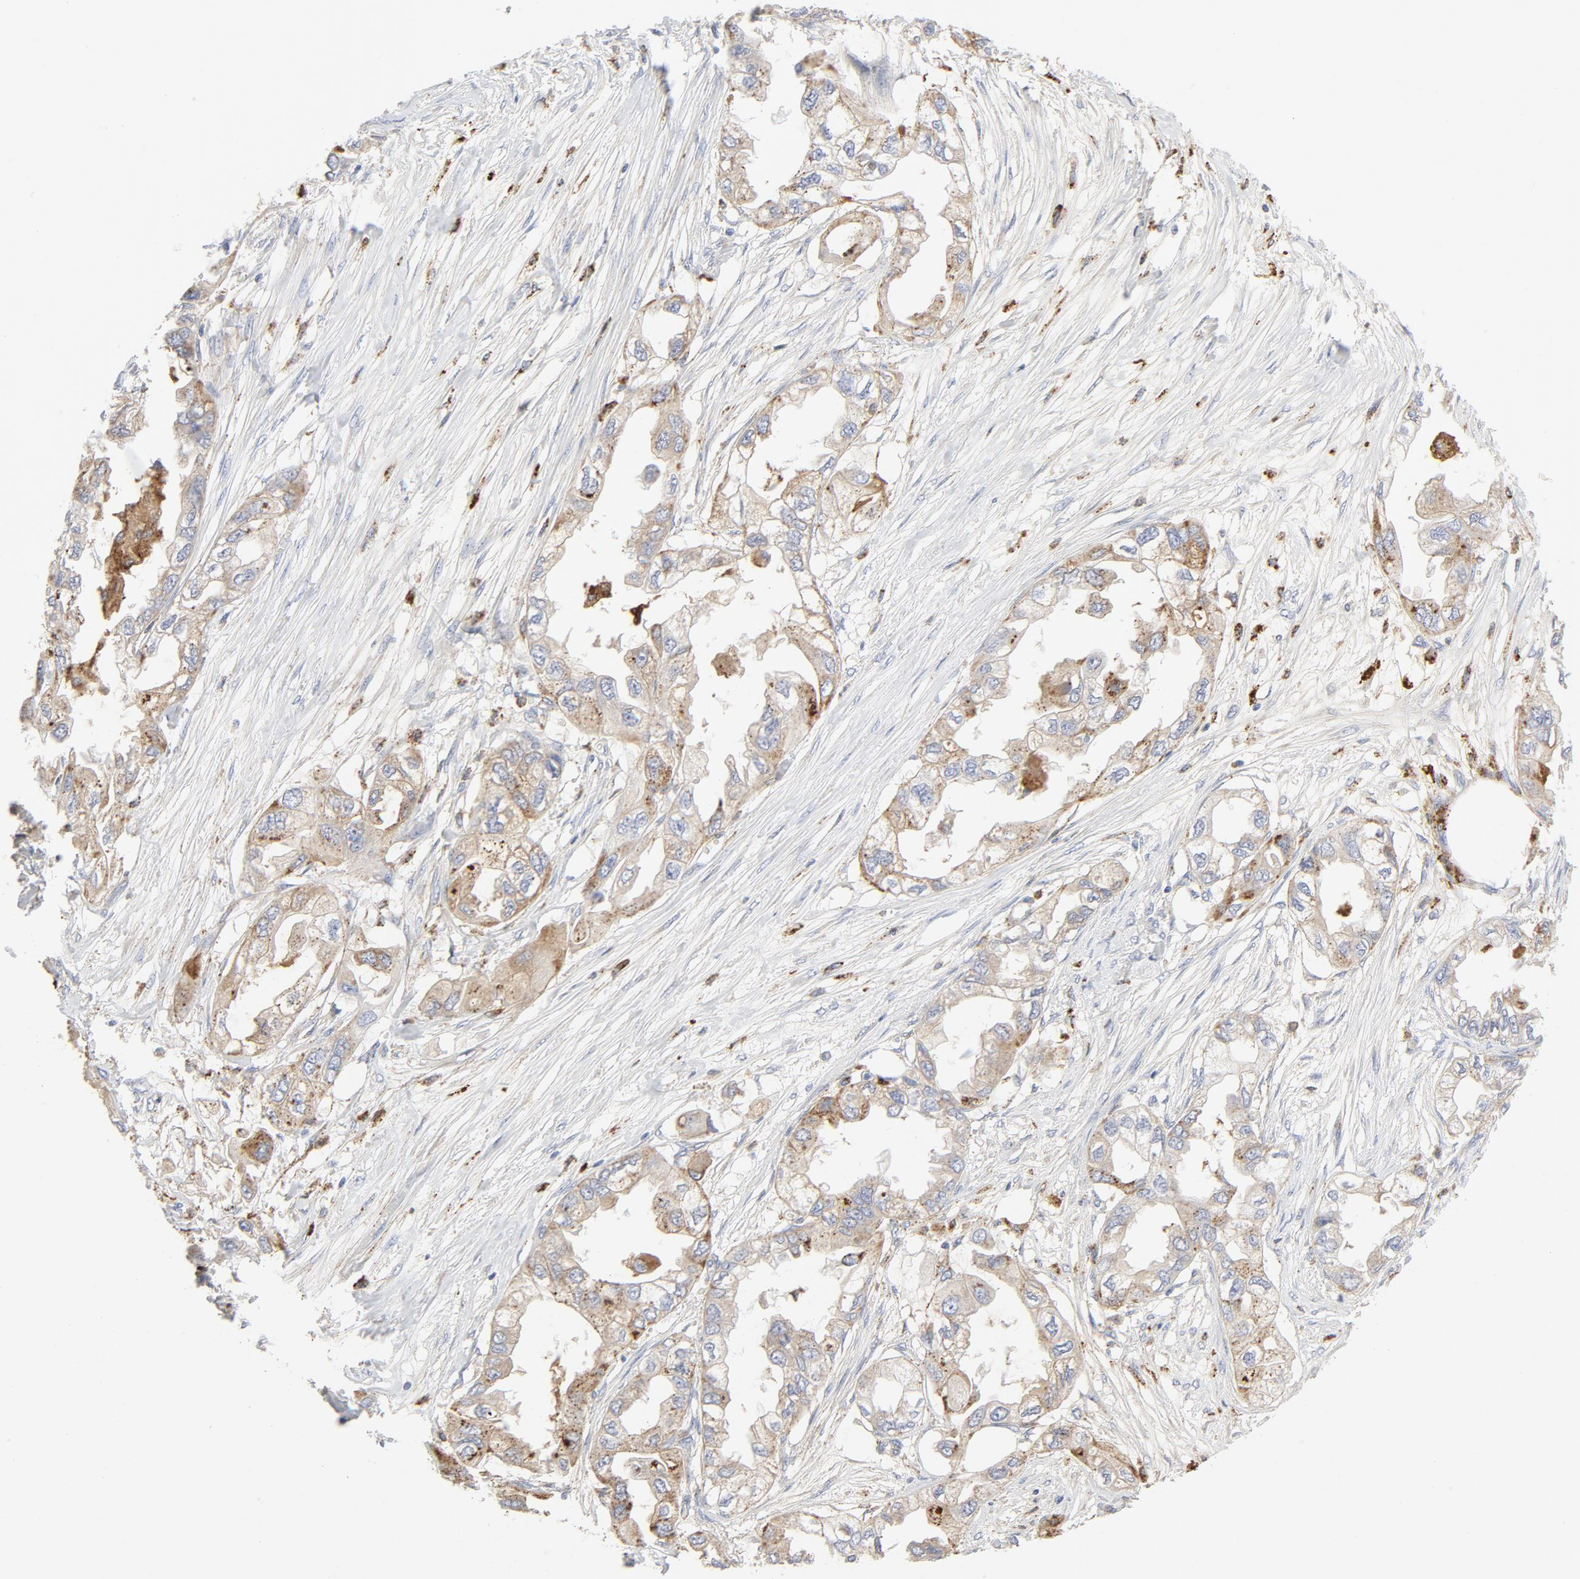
{"staining": {"intensity": "weak", "quantity": "25%-75%", "location": "cytoplasmic/membranous"}, "tissue": "endometrial cancer", "cell_type": "Tumor cells", "image_type": "cancer", "snomed": [{"axis": "morphology", "description": "Adenocarcinoma, NOS"}, {"axis": "topography", "description": "Endometrium"}], "caption": "An image of human adenocarcinoma (endometrial) stained for a protein shows weak cytoplasmic/membranous brown staining in tumor cells.", "gene": "MAGEB17", "patient": {"sex": "female", "age": 67}}